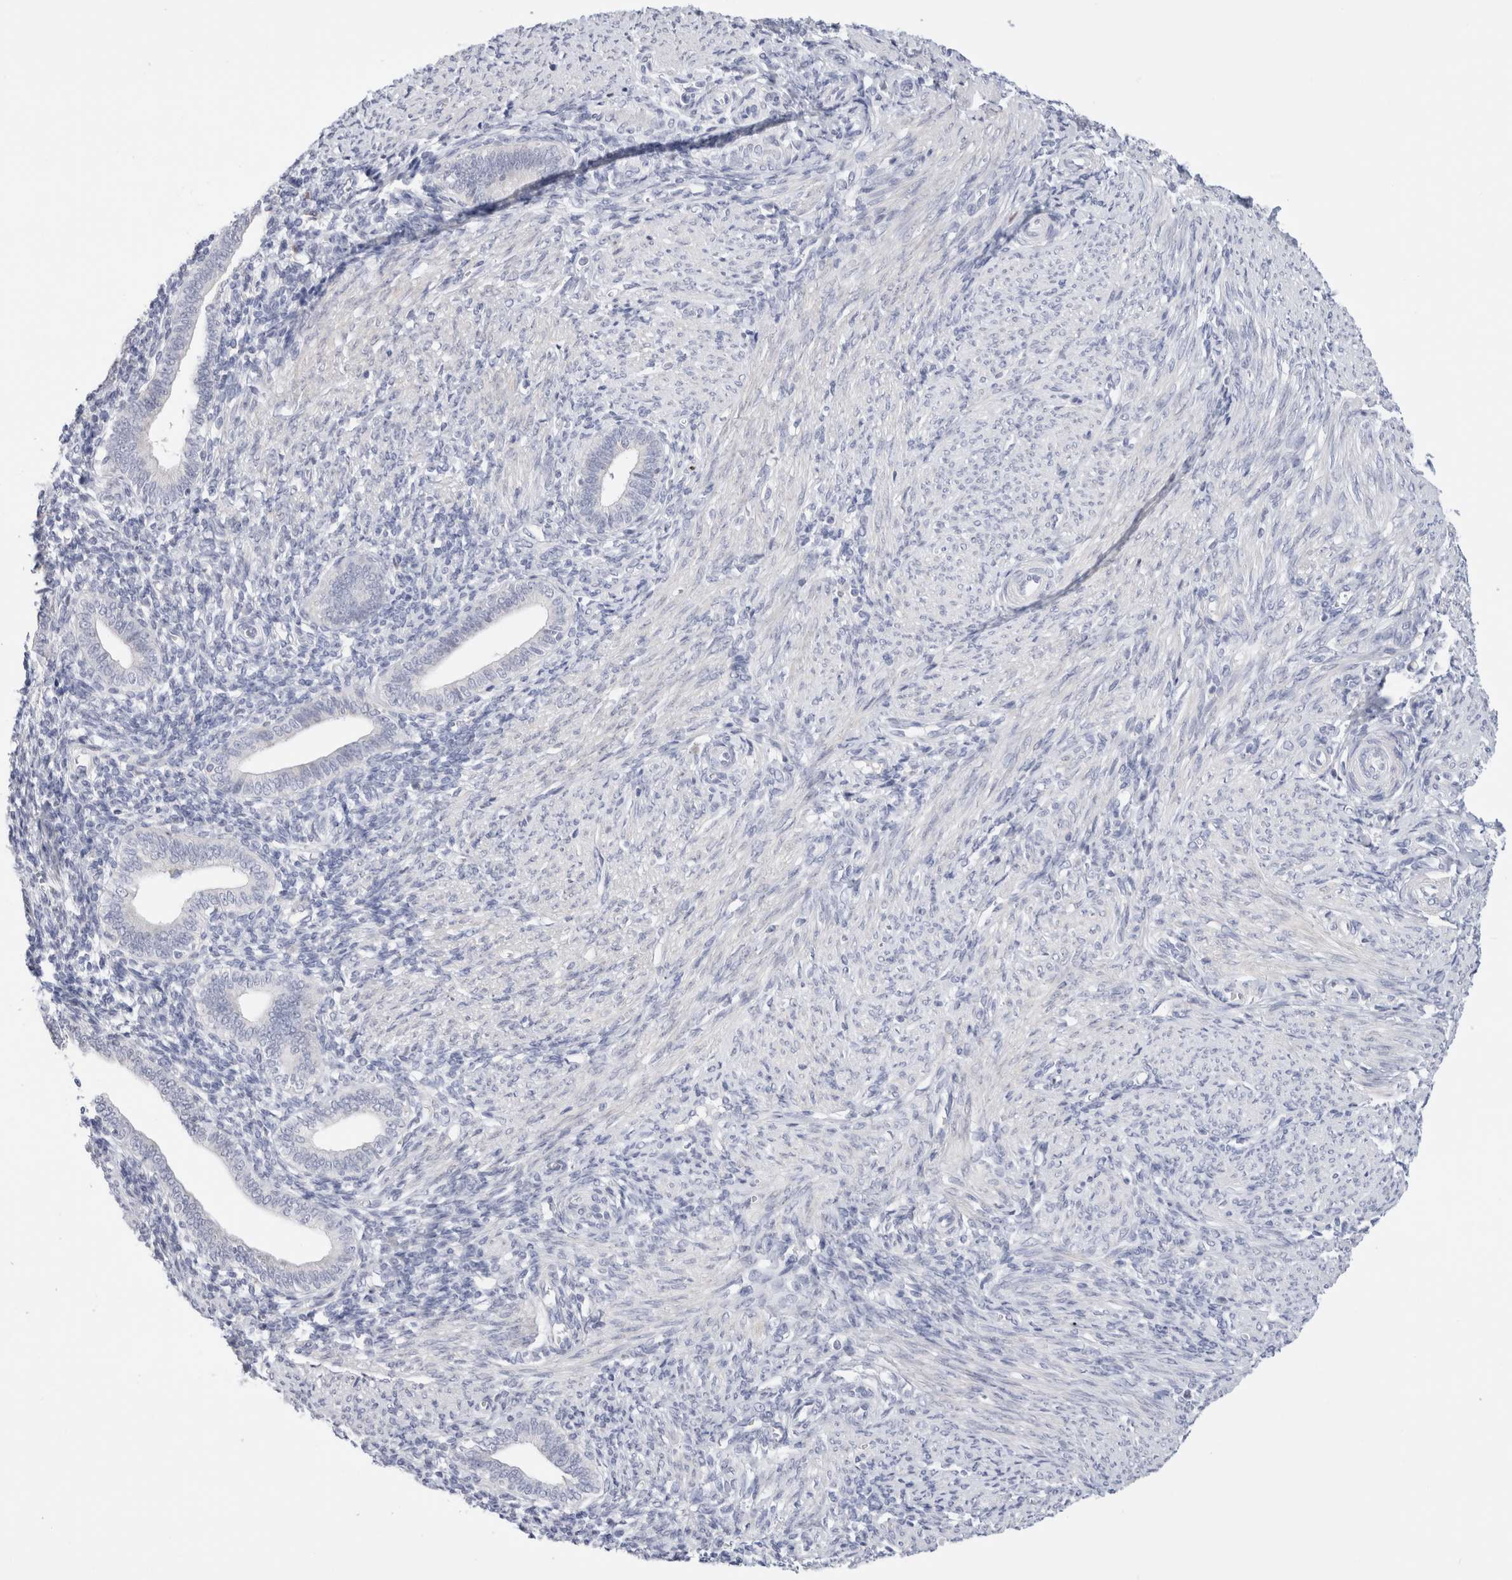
{"staining": {"intensity": "negative", "quantity": "none", "location": "none"}, "tissue": "endometrium", "cell_type": "Cells in endometrial stroma", "image_type": "normal", "snomed": [{"axis": "morphology", "description": "Normal tissue, NOS"}, {"axis": "topography", "description": "Uterus"}, {"axis": "topography", "description": "Endometrium"}], "caption": "The immunohistochemistry photomicrograph has no significant expression in cells in endometrial stroma of endometrium. (DAB immunohistochemistry (IHC) with hematoxylin counter stain).", "gene": "ADAM30", "patient": {"sex": "female", "age": 33}}